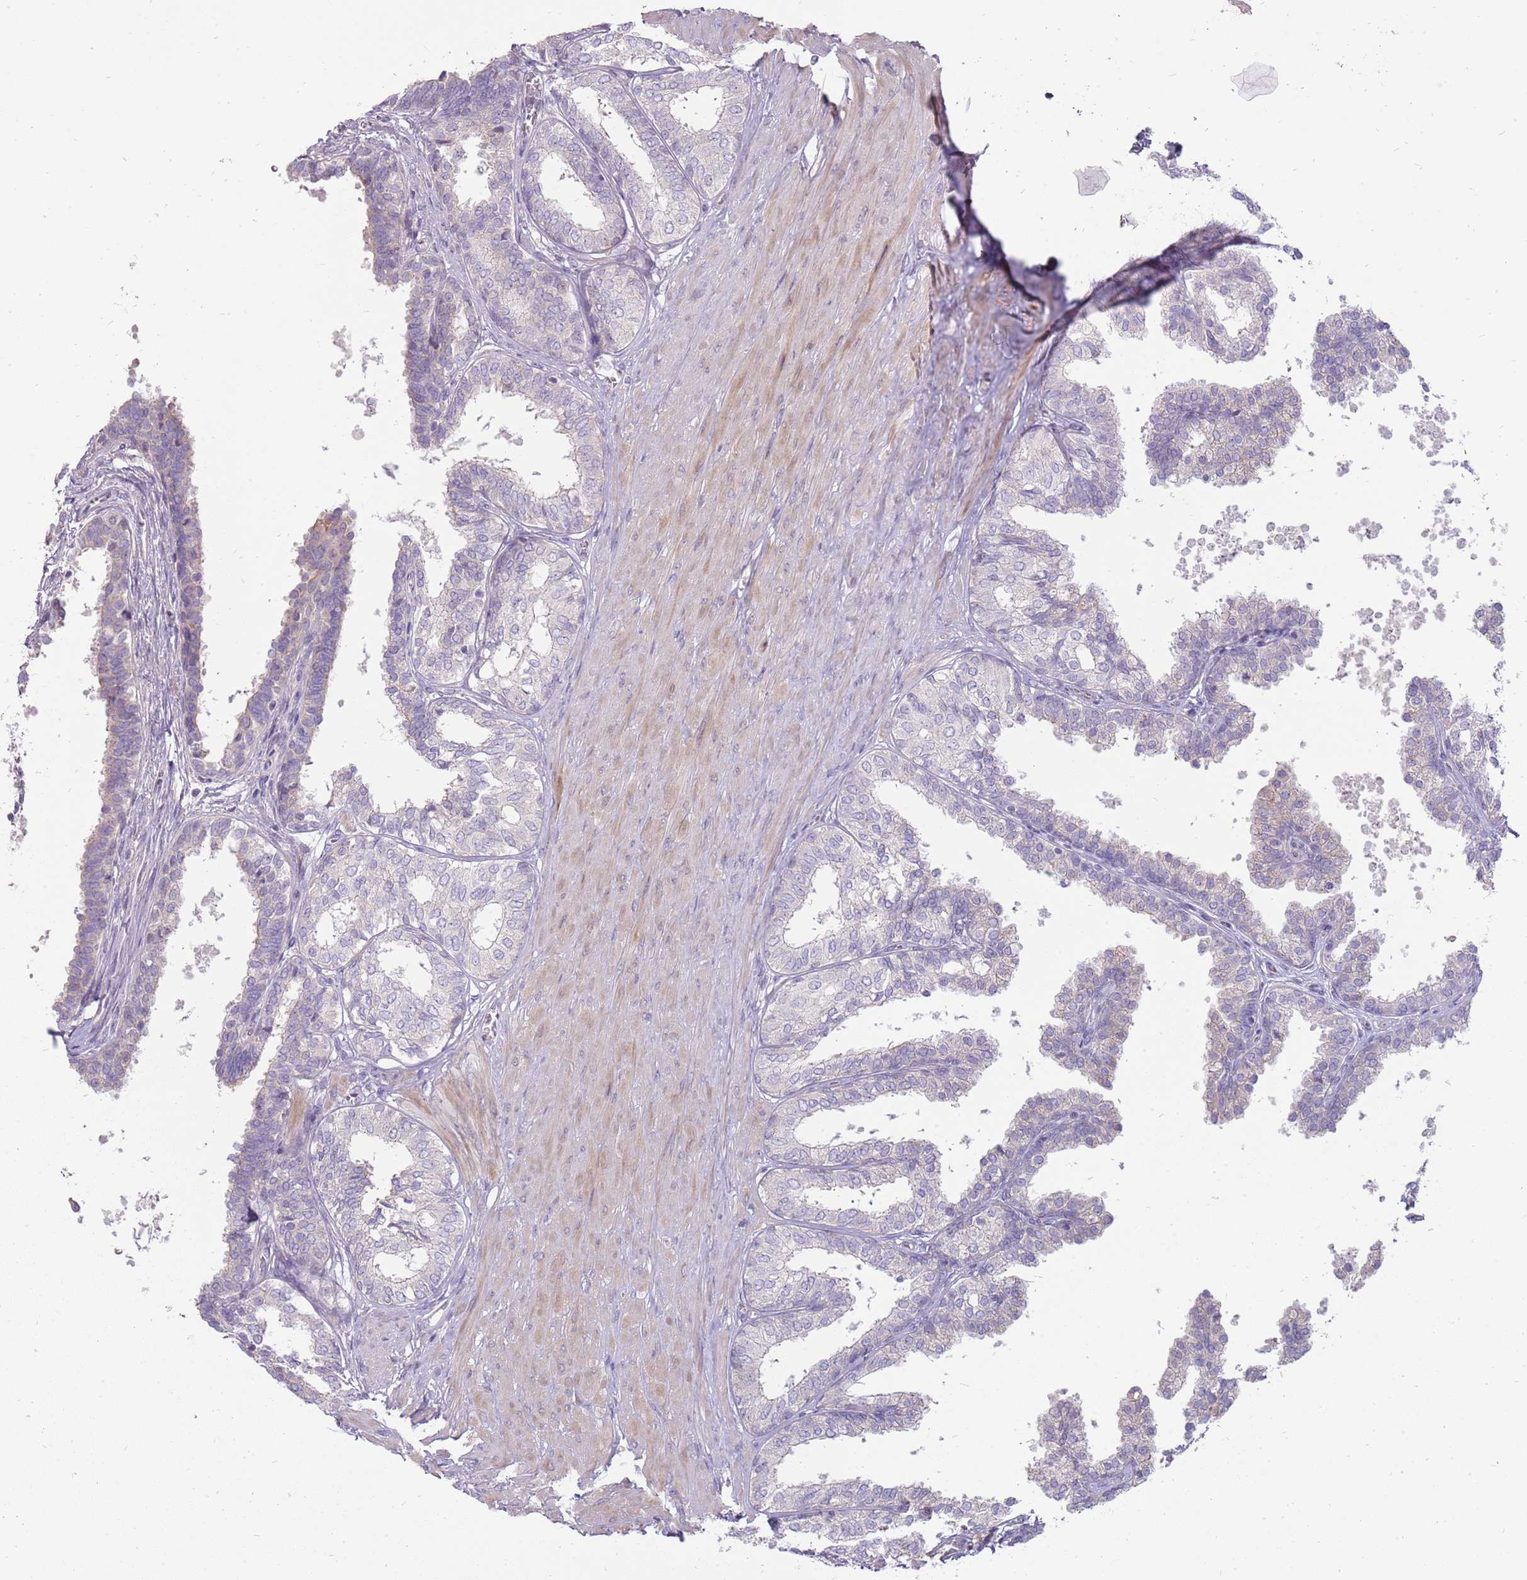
{"staining": {"intensity": "weak", "quantity": "25%-75%", "location": "cytoplasmic/membranous"}, "tissue": "prostate", "cell_type": "Glandular cells", "image_type": "normal", "snomed": [{"axis": "morphology", "description": "Normal tissue, NOS"}, {"axis": "topography", "description": "Prostate"}], "caption": "Immunohistochemical staining of unremarkable prostate reveals low levels of weak cytoplasmic/membranous expression in approximately 25%-75% of glandular cells.", "gene": "MCUB", "patient": {"sex": "male", "age": 48}}